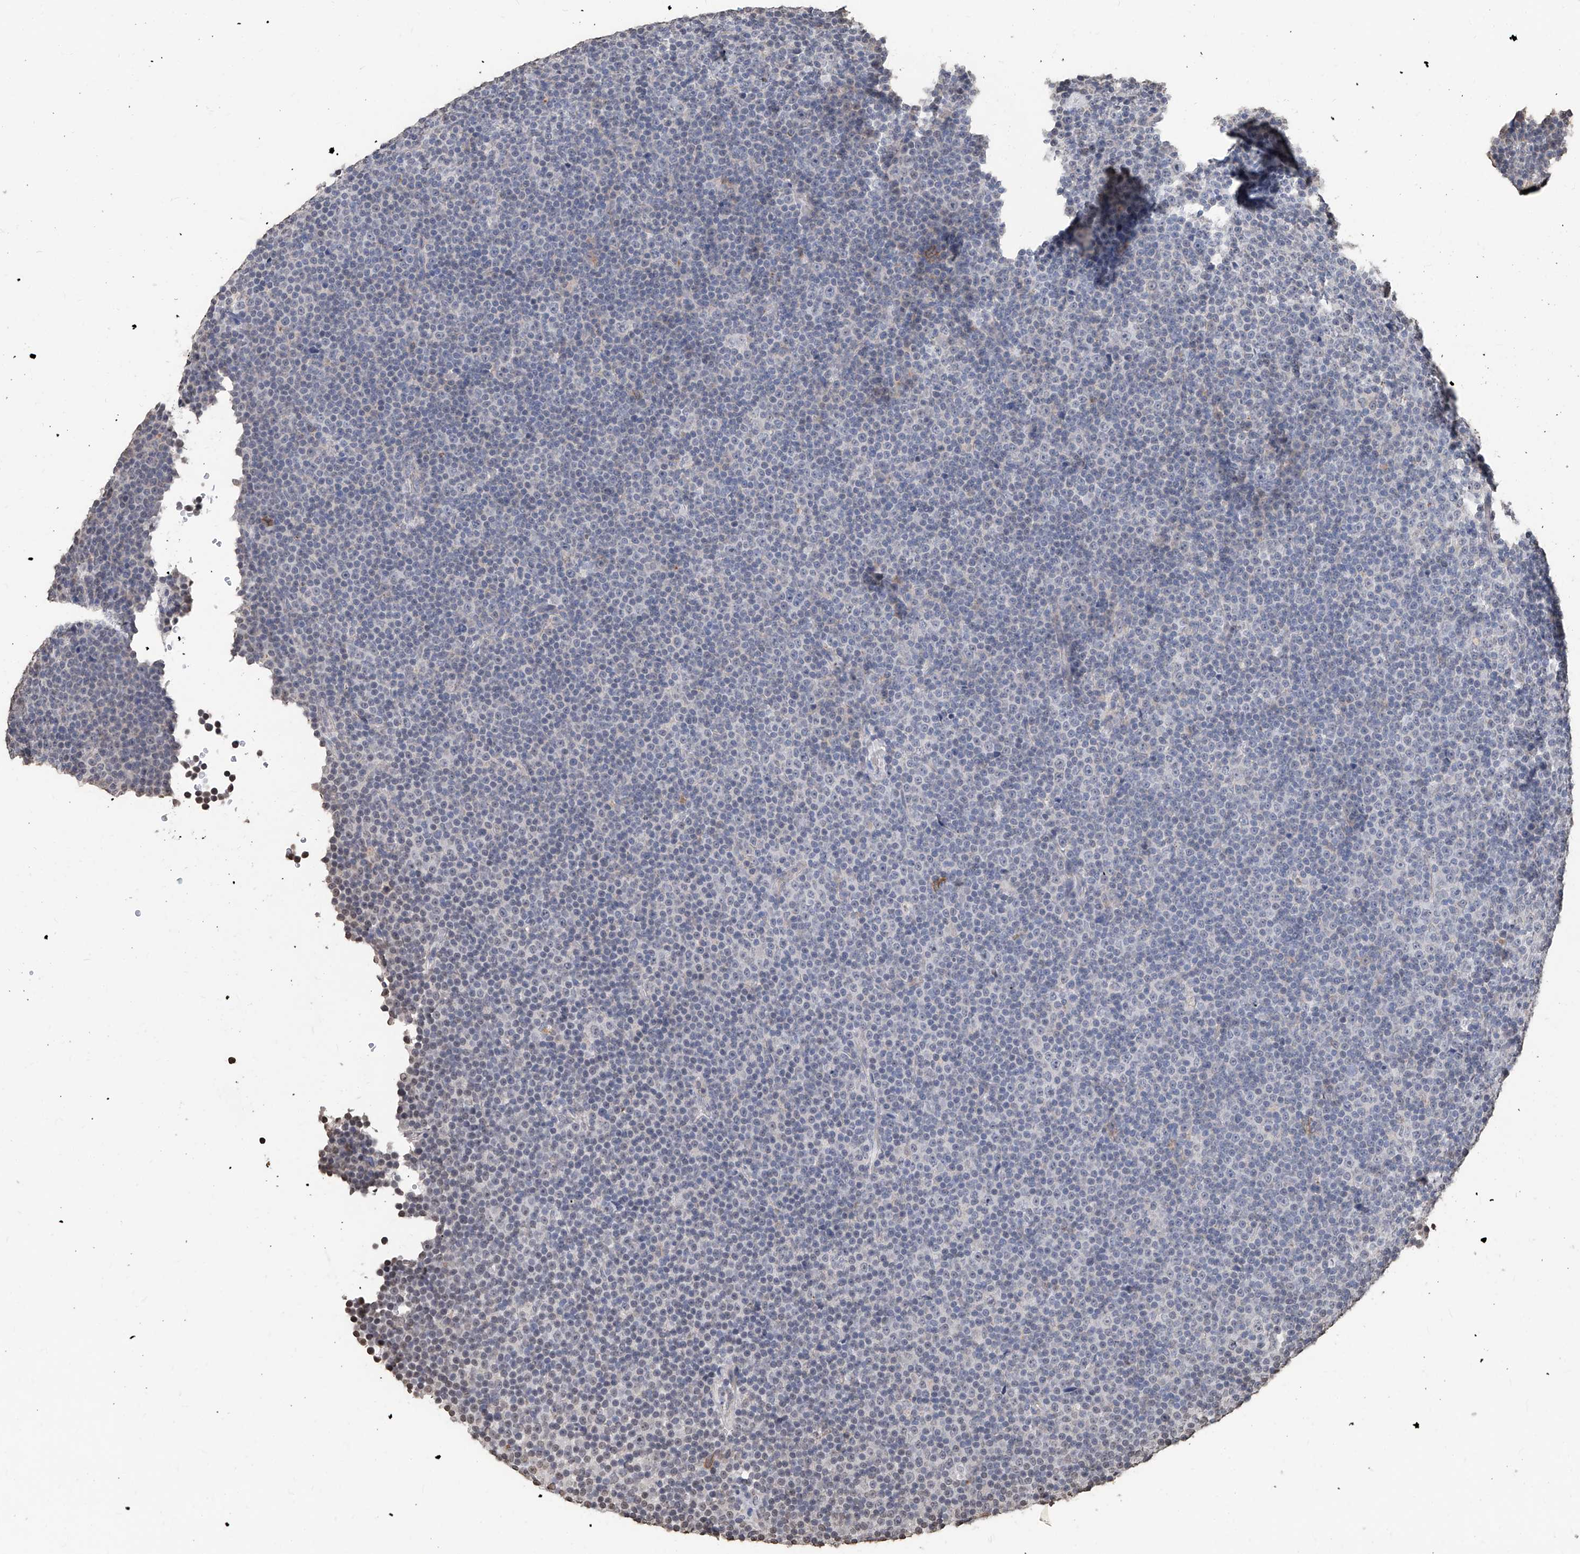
{"staining": {"intensity": "negative", "quantity": "none", "location": "none"}, "tissue": "lymphoma", "cell_type": "Tumor cells", "image_type": "cancer", "snomed": [{"axis": "morphology", "description": "Malignant lymphoma, non-Hodgkin's type, Low grade"}, {"axis": "topography", "description": "Lymph node"}], "caption": "An immunohistochemistry micrograph of malignant lymphoma, non-Hodgkin's type (low-grade) is shown. There is no staining in tumor cells of malignant lymphoma, non-Hodgkin's type (low-grade).", "gene": "RP9", "patient": {"sex": "female", "age": 67}}